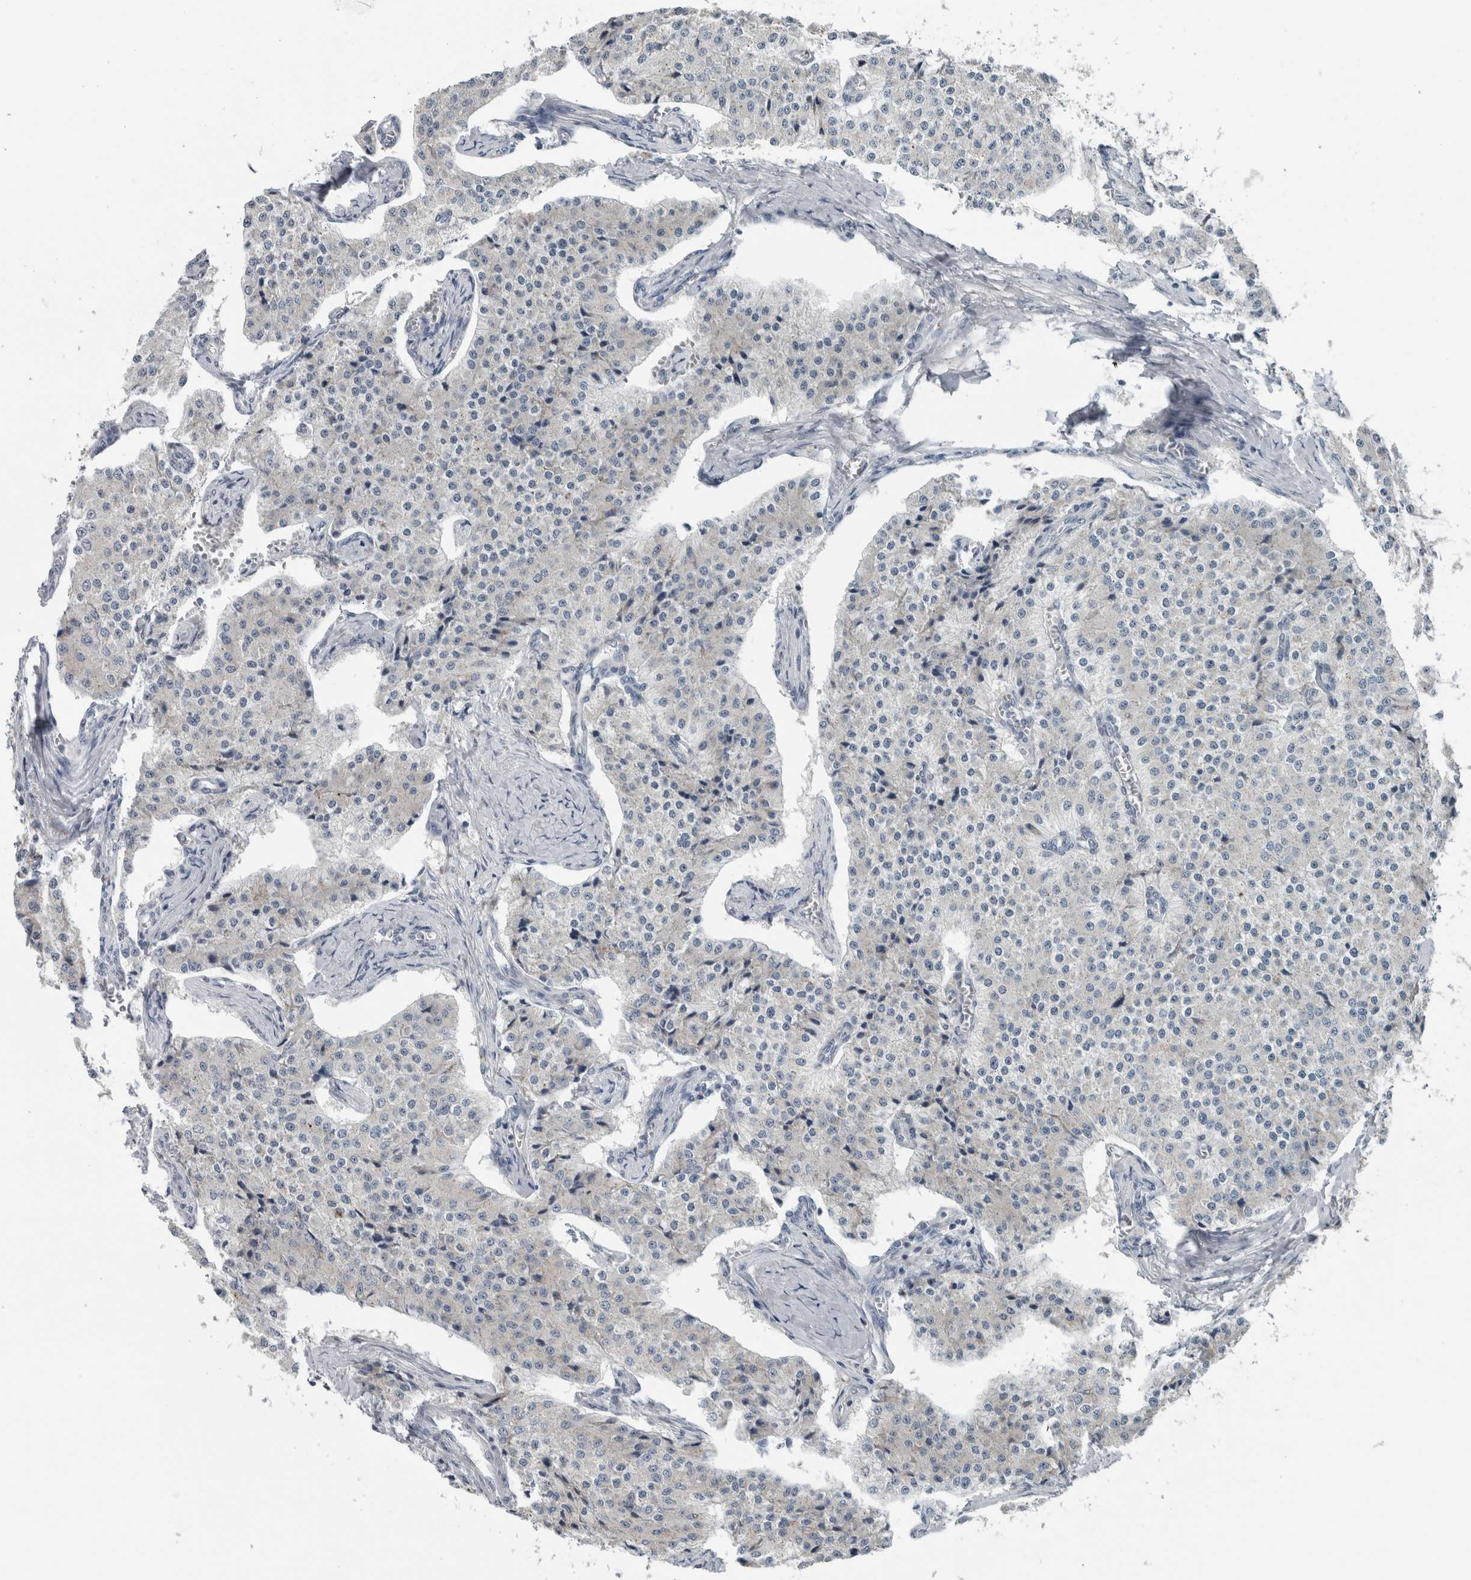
{"staining": {"intensity": "negative", "quantity": "none", "location": "none"}, "tissue": "carcinoid", "cell_type": "Tumor cells", "image_type": "cancer", "snomed": [{"axis": "morphology", "description": "Carcinoid, malignant, NOS"}, {"axis": "topography", "description": "Colon"}], "caption": "Tumor cells show no significant expression in malignant carcinoid.", "gene": "UTP6", "patient": {"sex": "female", "age": 52}}